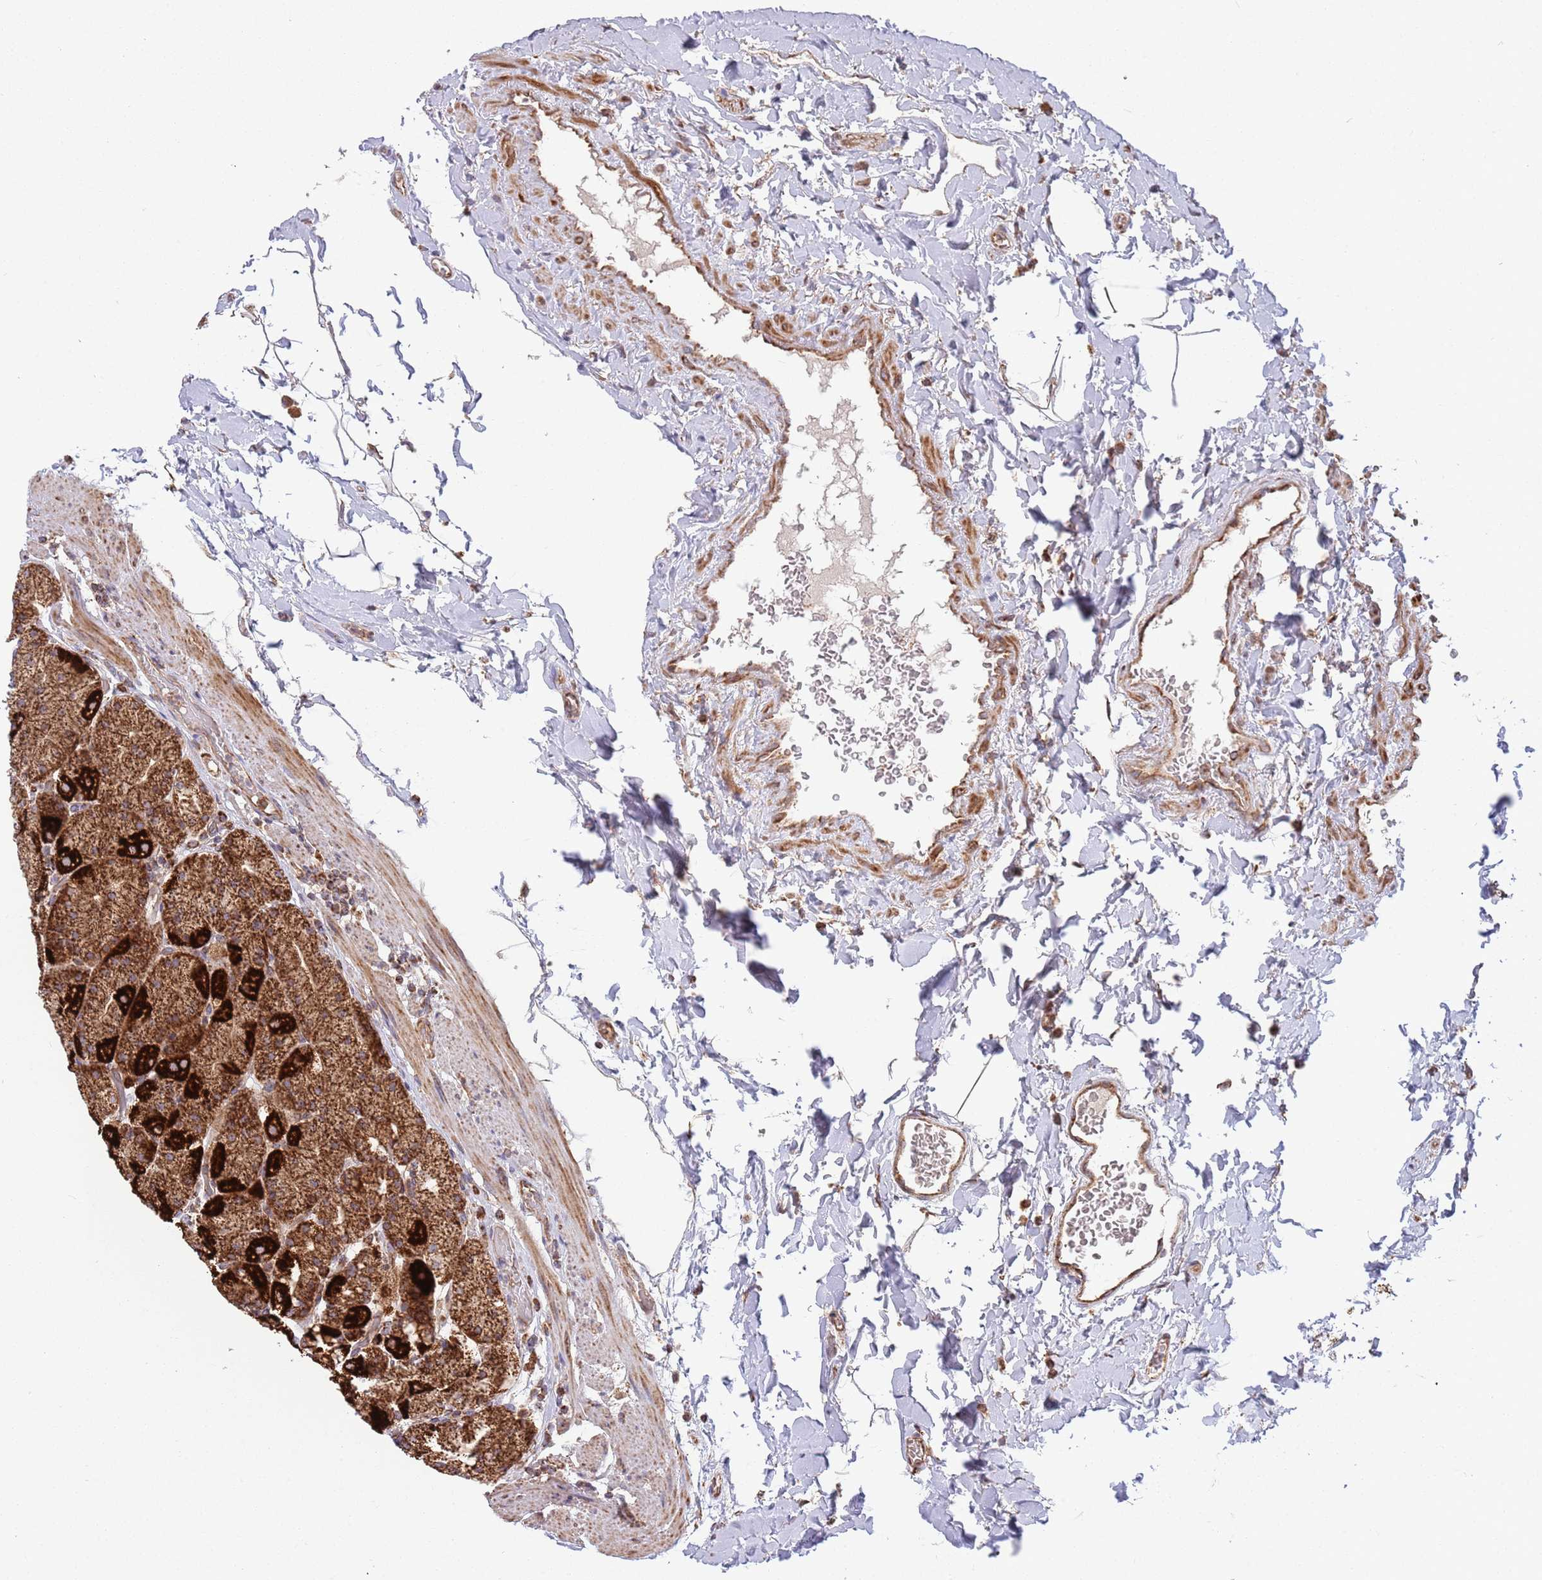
{"staining": {"intensity": "strong", "quantity": ">75%", "location": "cytoplasmic/membranous"}, "tissue": "stomach", "cell_type": "Glandular cells", "image_type": "normal", "snomed": [{"axis": "morphology", "description": "Normal tissue, NOS"}, {"axis": "topography", "description": "Stomach, upper"}, {"axis": "topography", "description": "Stomach, lower"}], "caption": "High-power microscopy captured an immunohistochemistry (IHC) histopathology image of benign stomach, revealing strong cytoplasmic/membranous positivity in approximately >75% of glandular cells. Using DAB (3,3'-diaminobenzidine) (brown) and hematoxylin (blue) stains, captured at high magnification using brightfield microscopy.", "gene": "ATP5PD", "patient": {"sex": "male", "age": 67}}